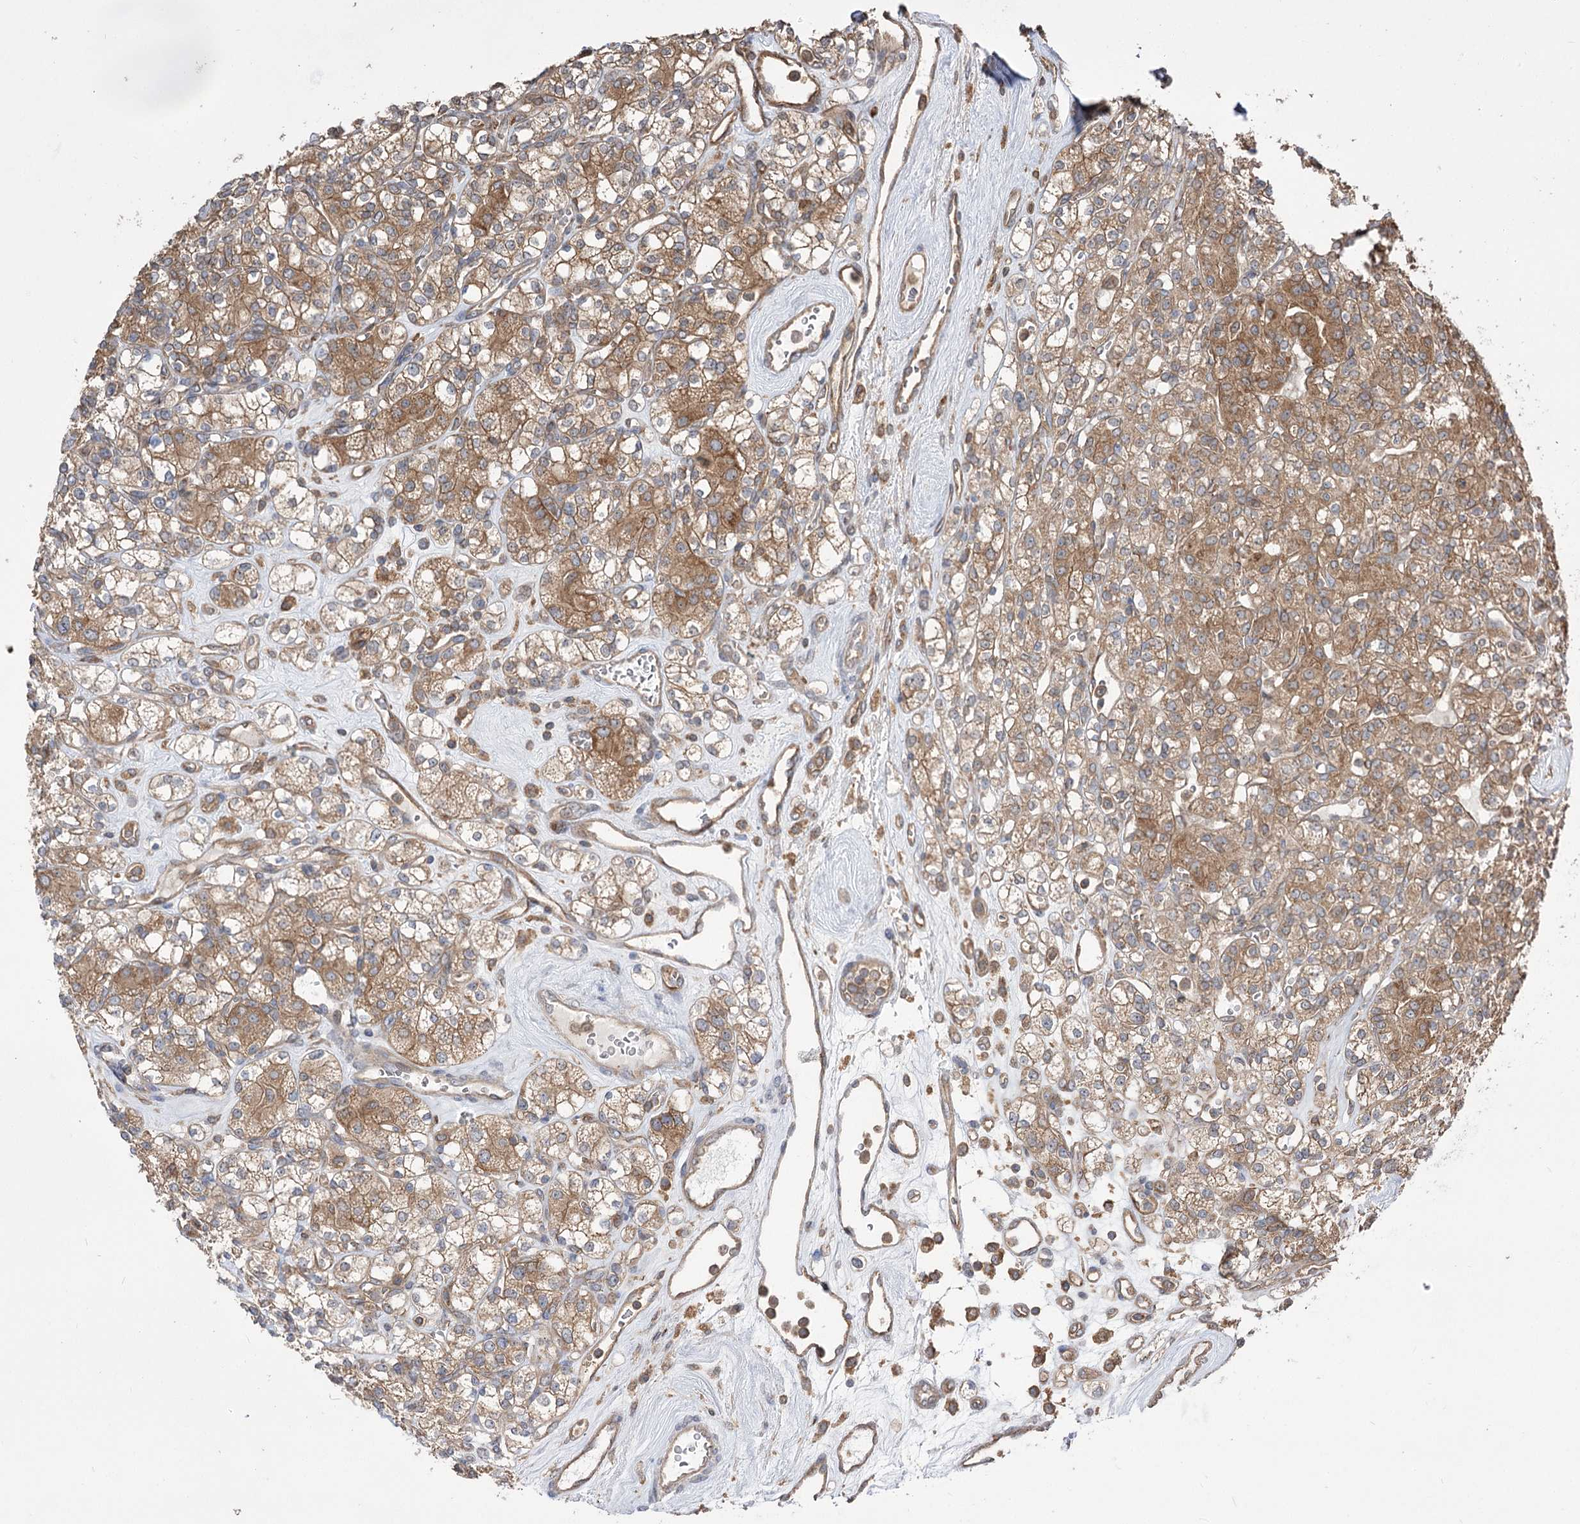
{"staining": {"intensity": "moderate", "quantity": ">75%", "location": "cytoplasmic/membranous"}, "tissue": "renal cancer", "cell_type": "Tumor cells", "image_type": "cancer", "snomed": [{"axis": "morphology", "description": "Adenocarcinoma, NOS"}, {"axis": "topography", "description": "Kidney"}], "caption": "Protein expression analysis of human renal cancer (adenocarcinoma) reveals moderate cytoplasmic/membranous expression in approximately >75% of tumor cells. (brown staining indicates protein expression, while blue staining denotes nuclei).", "gene": "XYLB", "patient": {"sex": "male", "age": 77}}